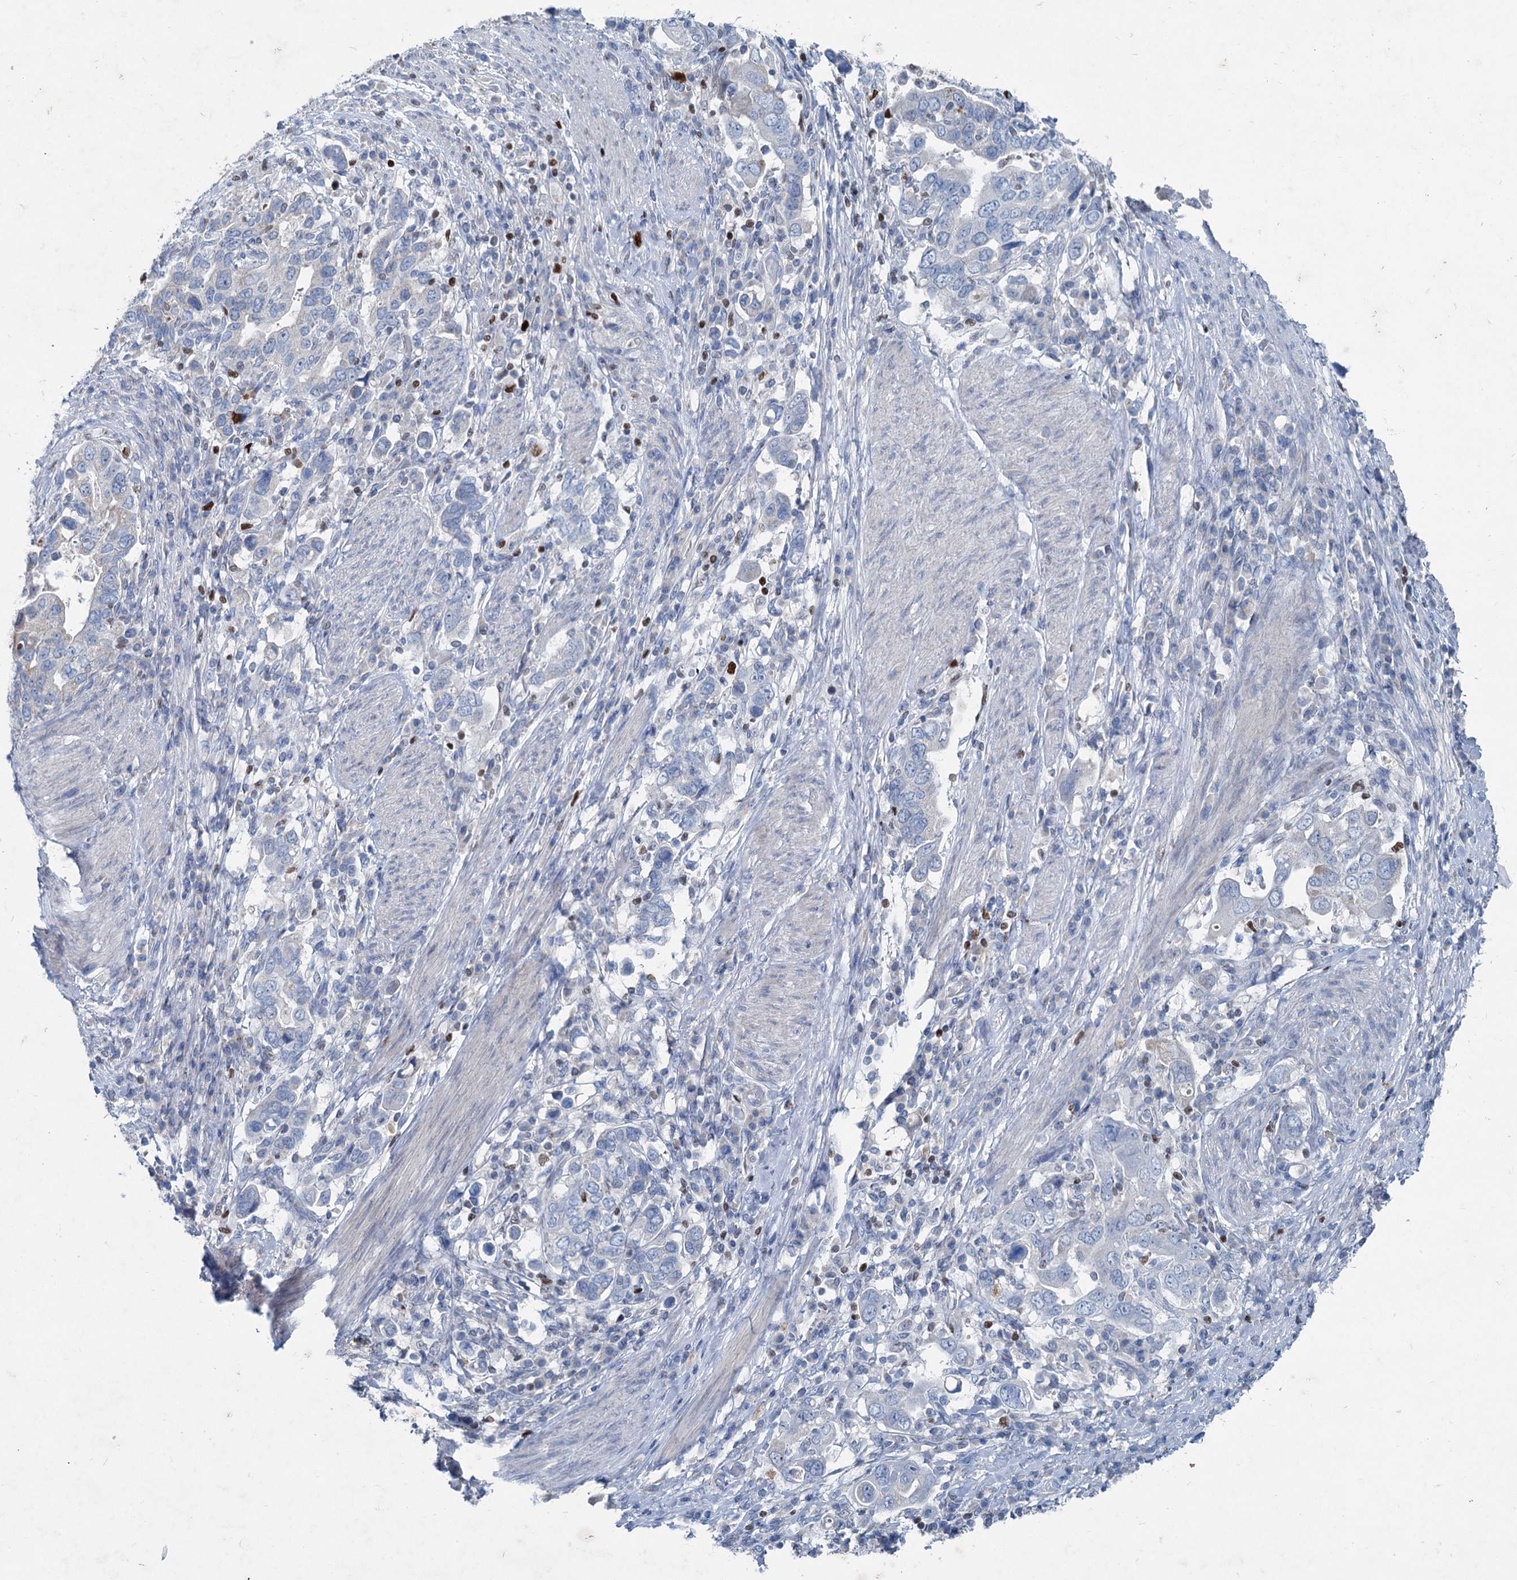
{"staining": {"intensity": "negative", "quantity": "none", "location": "none"}, "tissue": "stomach cancer", "cell_type": "Tumor cells", "image_type": "cancer", "snomed": [{"axis": "morphology", "description": "Adenocarcinoma, NOS"}, {"axis": "topography", "description": "Stomach, upper"}], "caption": "Tumor cells are negative for protein expression in human stomach cancer.", "gene": "ELP4", "patient": {"sex": "male", "age": 62}}